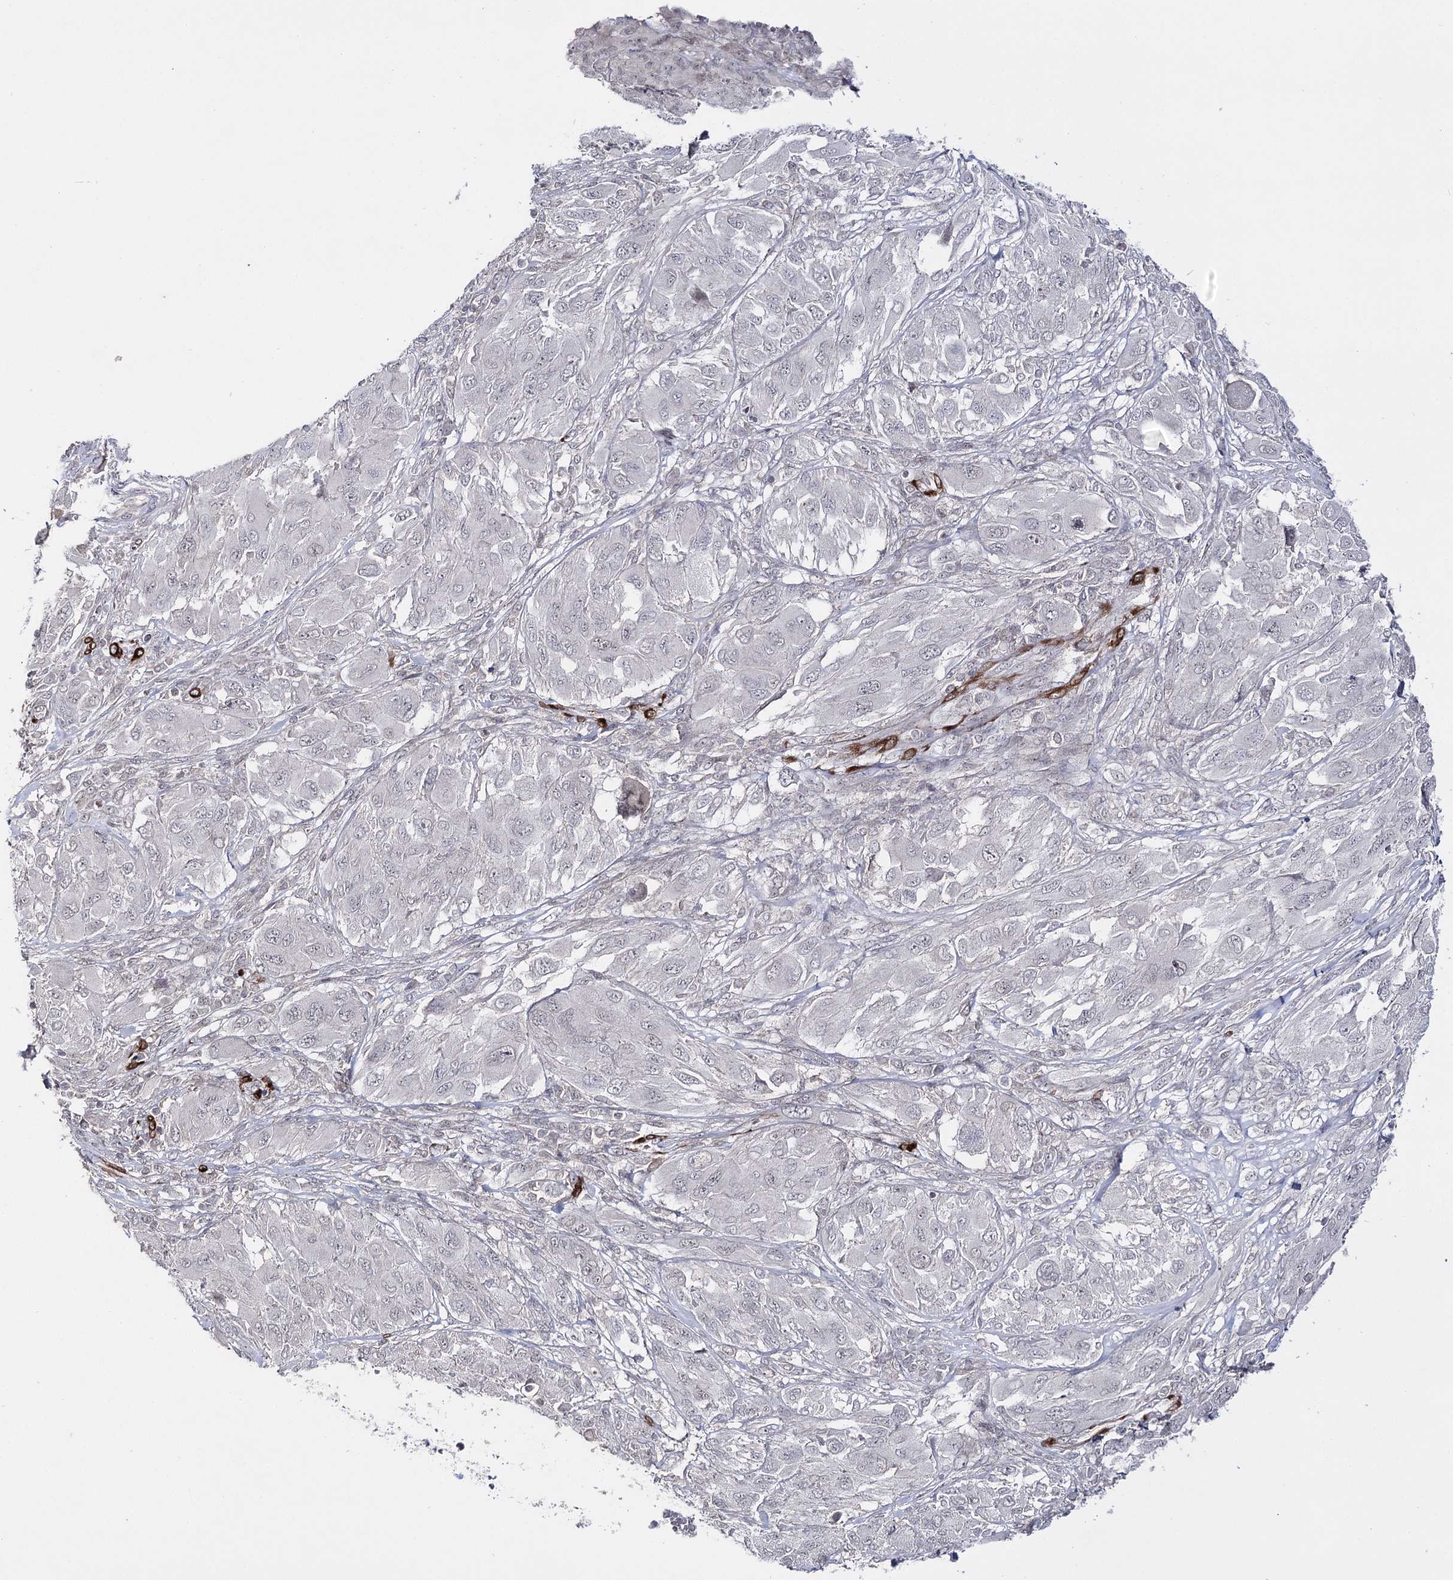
{"staining": {"intensity": "negative", "quantity": "none", "location": "none"}, "tissue": "melanoma", "cell_type": "Tumor cells", "image_type": "cancer", "snomed": [{"axis": "morphology", "description": "Malignant melanoma, NOS"}, {"axis": "topography", "description": "Skin"}], "caption": "This photomicrograph is of melanoma stained with immunohistochemistry to label a protein in brown with the nuclei are counter-stained blue. There is no positivity in tumor cells.", "gene": "HSD11B2", "patient": {"sex": "female", "age": 91}}